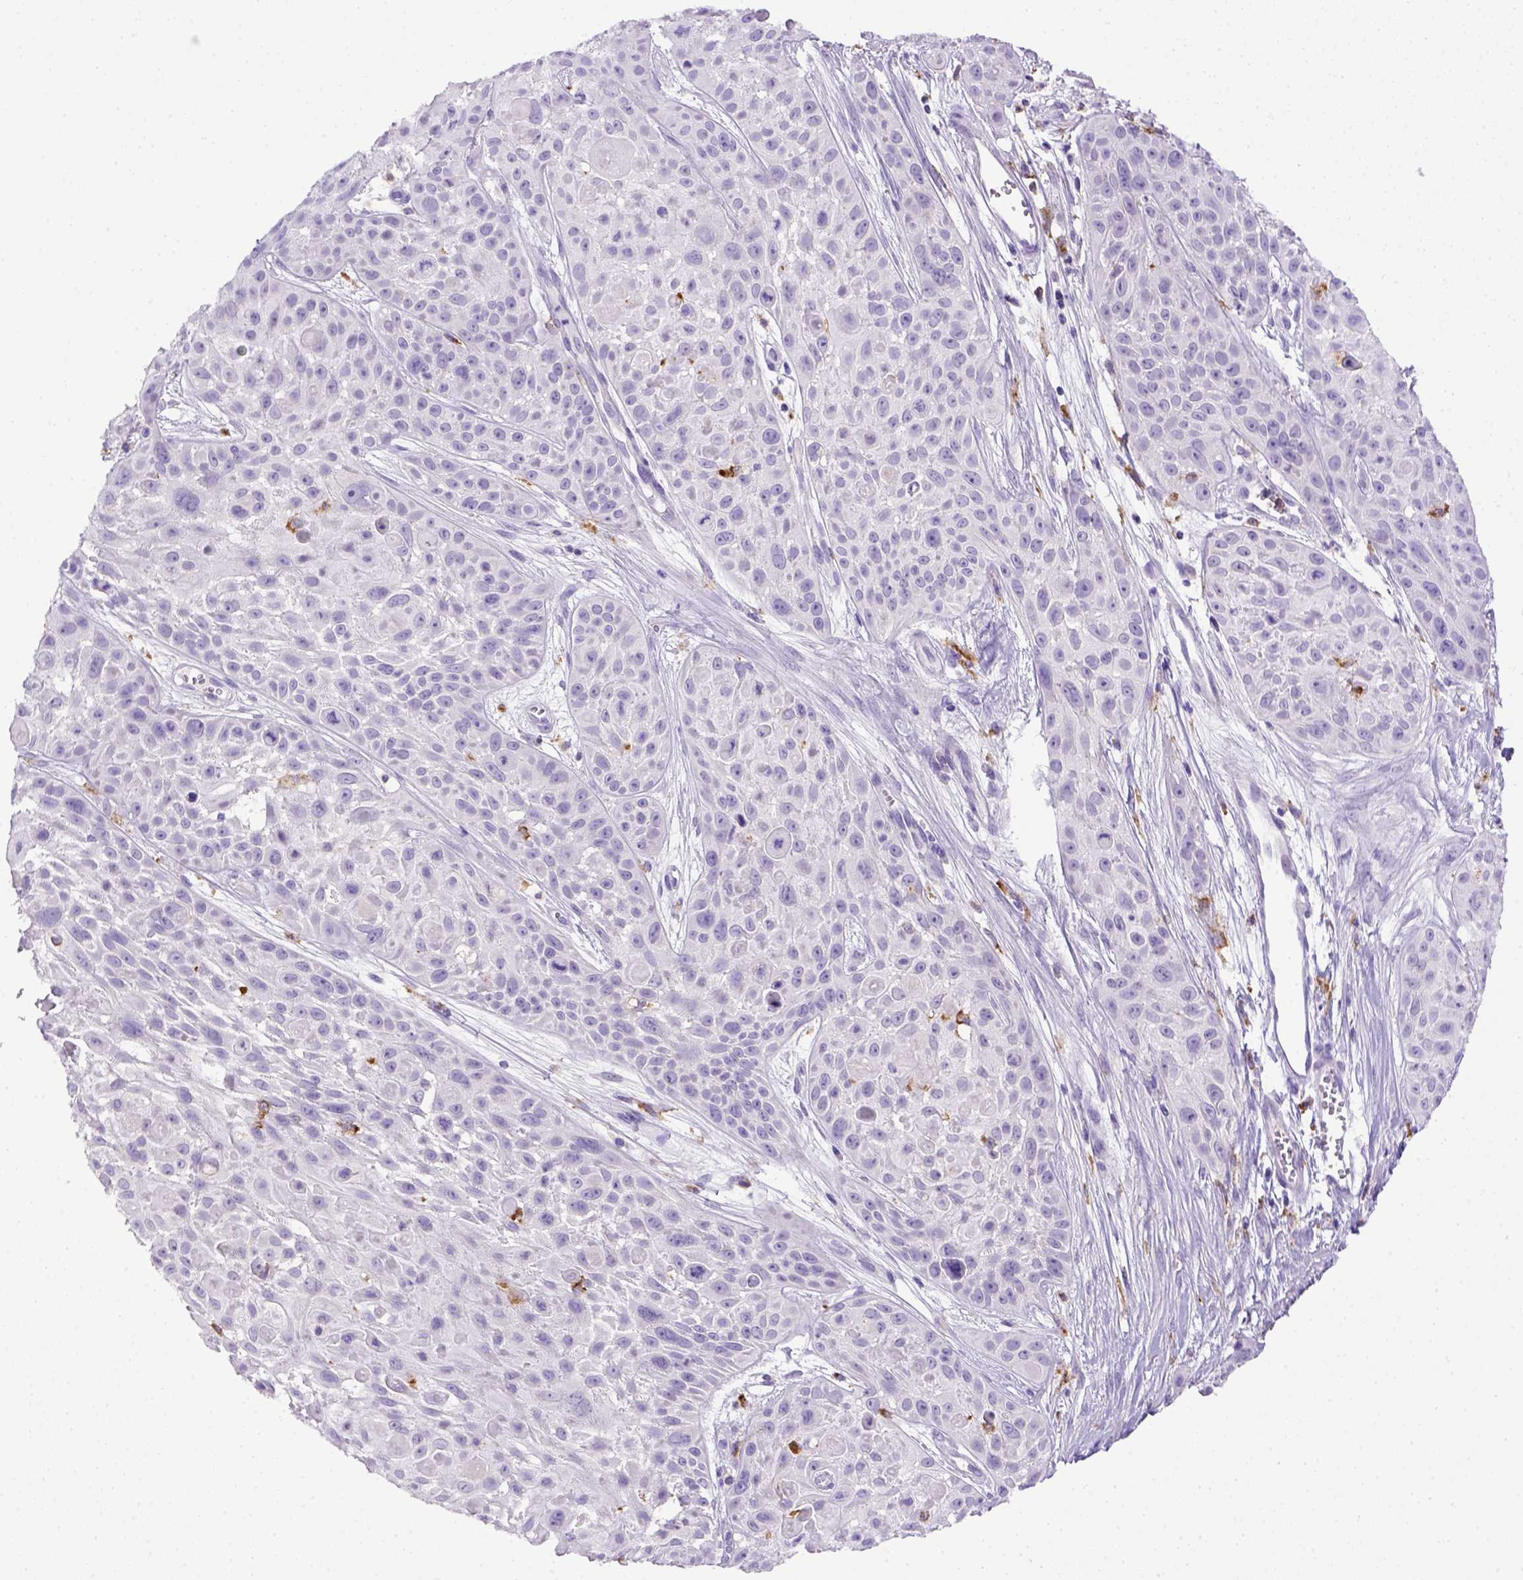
{"staining": {"intensity": "negative", "quantity": "none", "location": "none"}, "tissue": "skin cancer", "cell_type": "Tumor cells", "image_type": "cancer", "snomed": [{"axis": "morphology", "description": "Squamous cell carcinoma, NOS"}, {"axis": "topography", "description": "Skin"}, {"axis": "topography", "description": "Anal"}], "caption": "Human skin cancer (squamous cell carcinoma) stained for a protein using IHC shows no expression in tumor cells.", "gene": "CD68", "patient": {"sex": "female", "age": 75}}